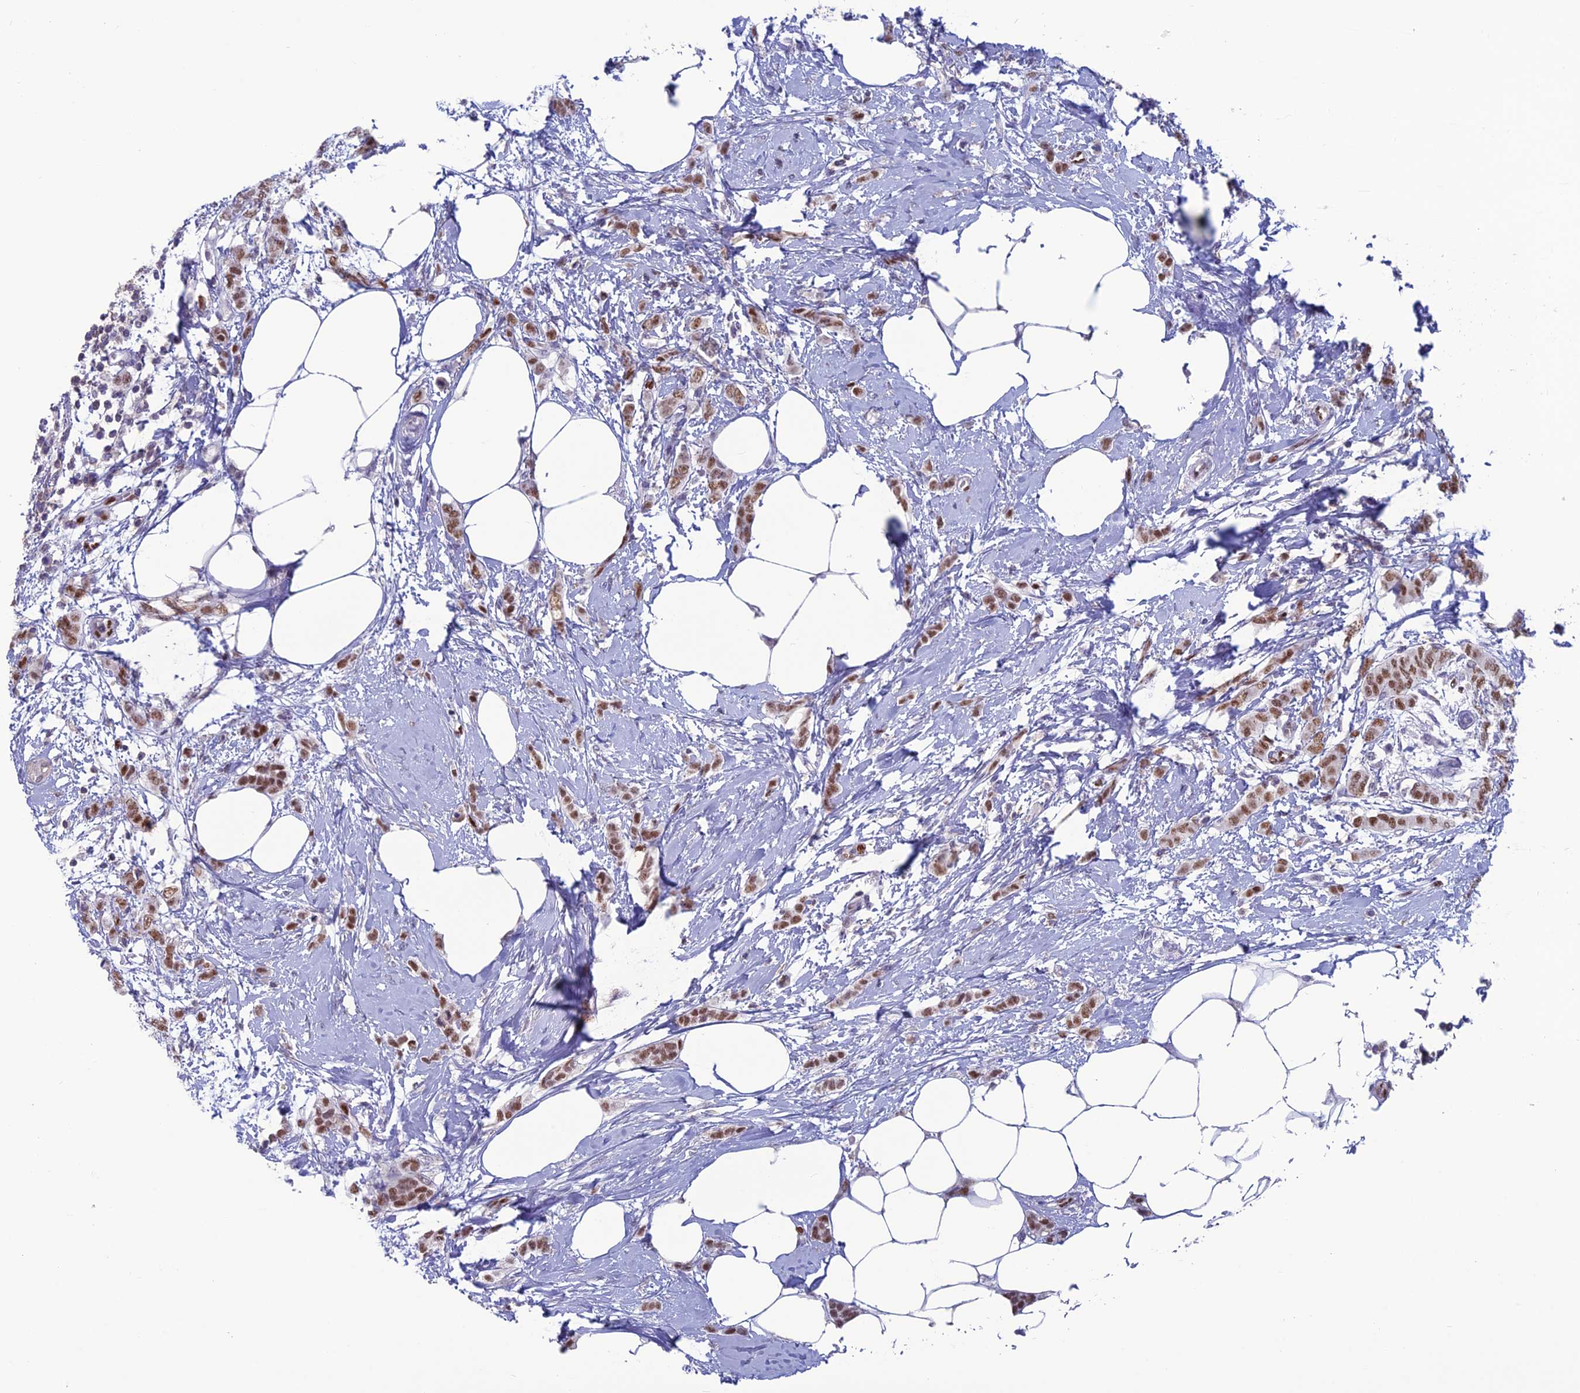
{"staining": {"intensity": "moderate", "quantity": ">75%", "location": "nuclear"}, "tissue": "breast cancer", "cell_type": "Tumor cells", "image_type": "cancer", "snomed": [{"axis": "morphology", "description": "Duct carcinoma"}, {"axis": "topography", "description": "Breast"}], "caption": "DAB immunohistochemical staining of human breast intraductal carcinoma exhibits moderate nuclear protein positivity in approximately >75% of tumor cells. The protein is shown in brown color, while the nuclei are stained blue.", "gene": "NOL4L", "patient": {"sex": "female", "age": 72}}